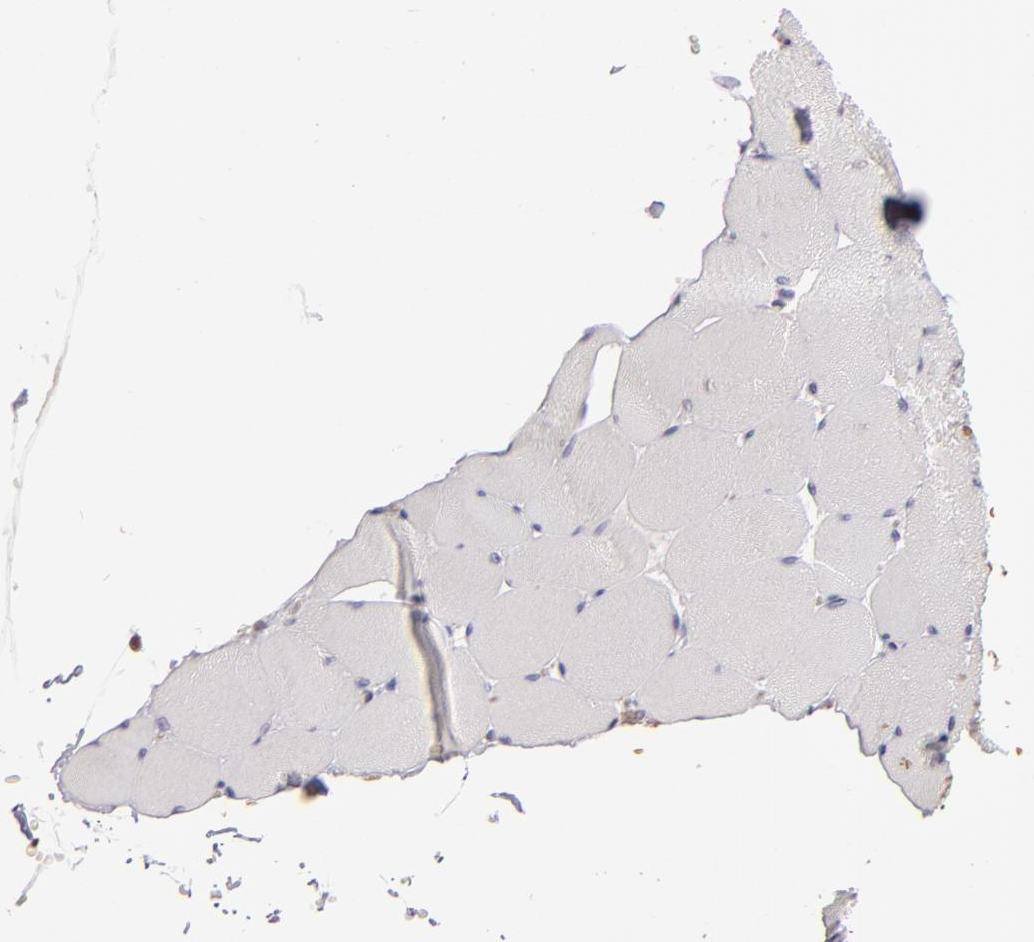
{"staining": {"intensity": "negative", "quantity": "none", "location": "none"}, "tissue": "skeletal muscle", "cell_type": "Myocytes", "image_type": "normal", "snomed": [{"axis": "morphology", "description": "Normal tissue, NOS"}, {"axis": "topography", "description": "Skeletal muscle"}], "caption": "The image exhibits no staining of myocytes in benign skeletal muscle. (IHC, brightfield microscopy, high magnification).", "gene": "SH2D4A", "patient": {"sex": "male", "age": 62}}